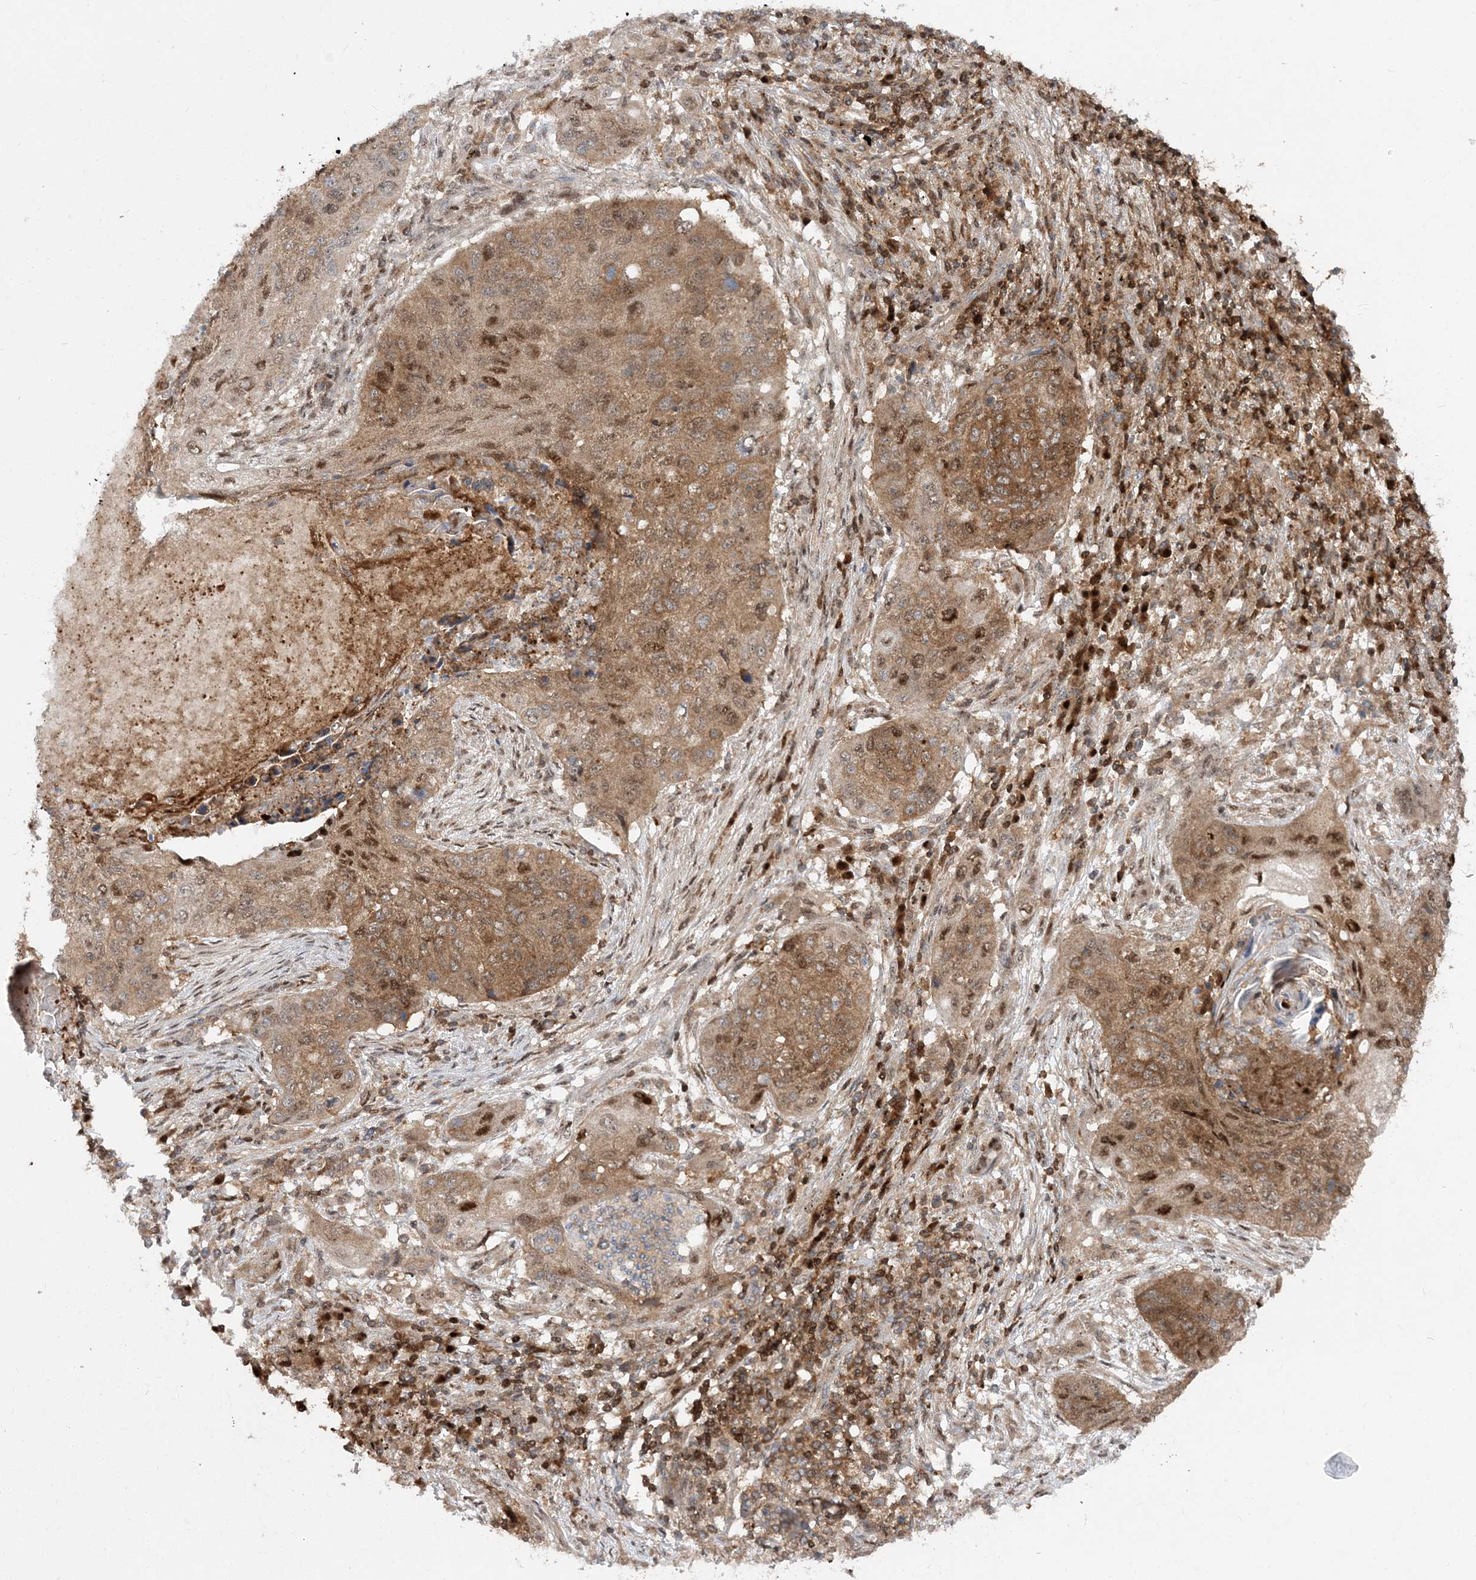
{"staining": {"intensity": "moderate", "quantity": ">75%", "location": "cytoplasmic/membranous,nuclear"}, "tissue": "lung cancer", "cell_type": "Tumor cells", "image_type": "cancer", "snomed": [{"axis": "morphology", "description": "Squamous cell carcinoma, NOS"}, {"axis": "topography", "description": "Lung"}], "caption": "Immunohistochemistry image of human lung cancer (squamous cell carcinoma) stained for a protein (brown), which displays medium levels of moderate cytoplasmic/membranous and nuclear expression in about >75% of tumor cells.", "gene": "NIF3L1", "patient": {"sex": "female", "age": 63}}